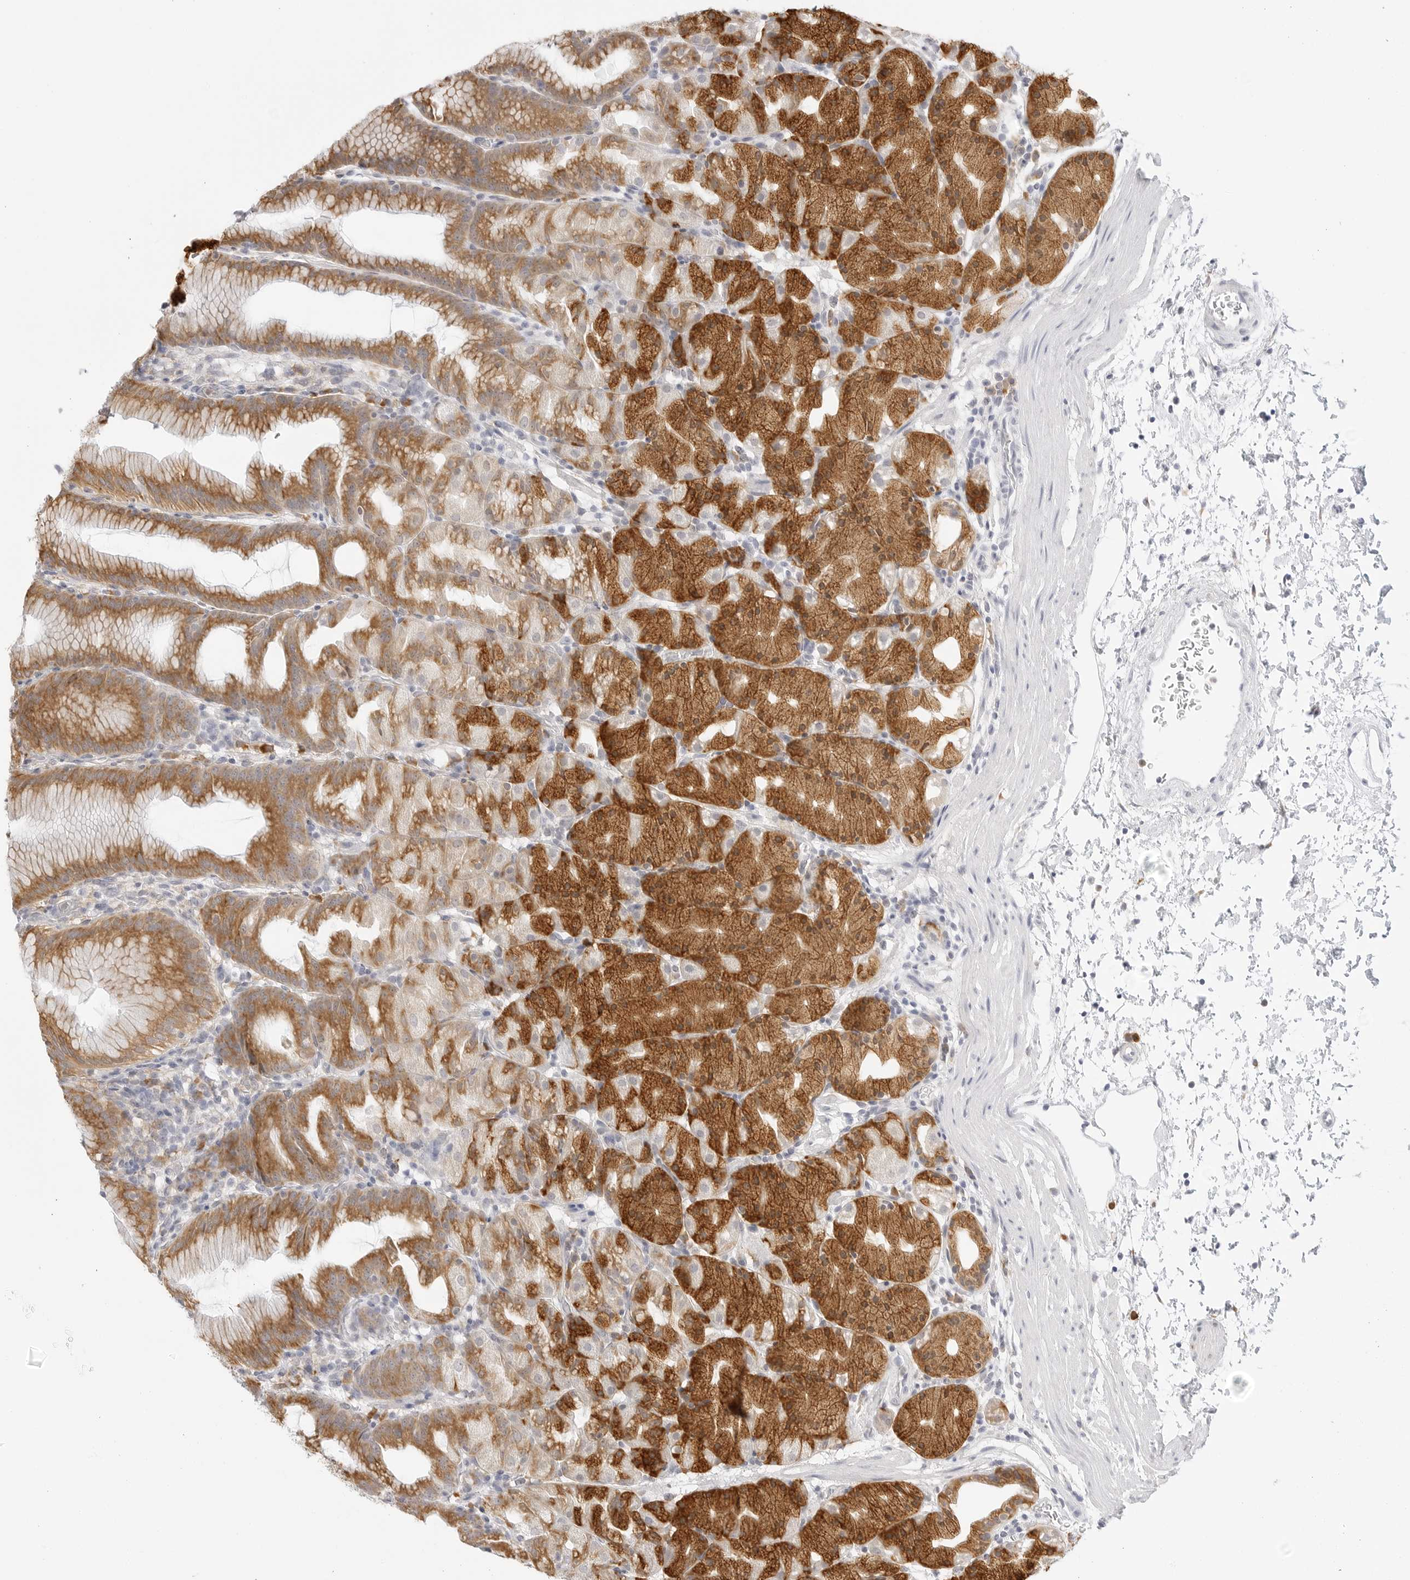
{"staining": {"intensity": "strong", "quantity": ">75%", "location": "cytoplasmic/membranous"}, "tissue": "stomach", "cell_type": "Glandular cells", "image_type": "normal", "snomed": [{"axis": "morphology", "description": "Normal tissue, NOS"}, {"axis": "topography", "description": "Stomach, upper"}], "caption": "Immunohistochemistry (IHC) (DAB) staining of normal human stomach exhibits strong cytoplasmic/membranous protein expression in about >75% of glandular cells.", "gene": "THEM4", "patient": {"sex": "male", "age": 48}}